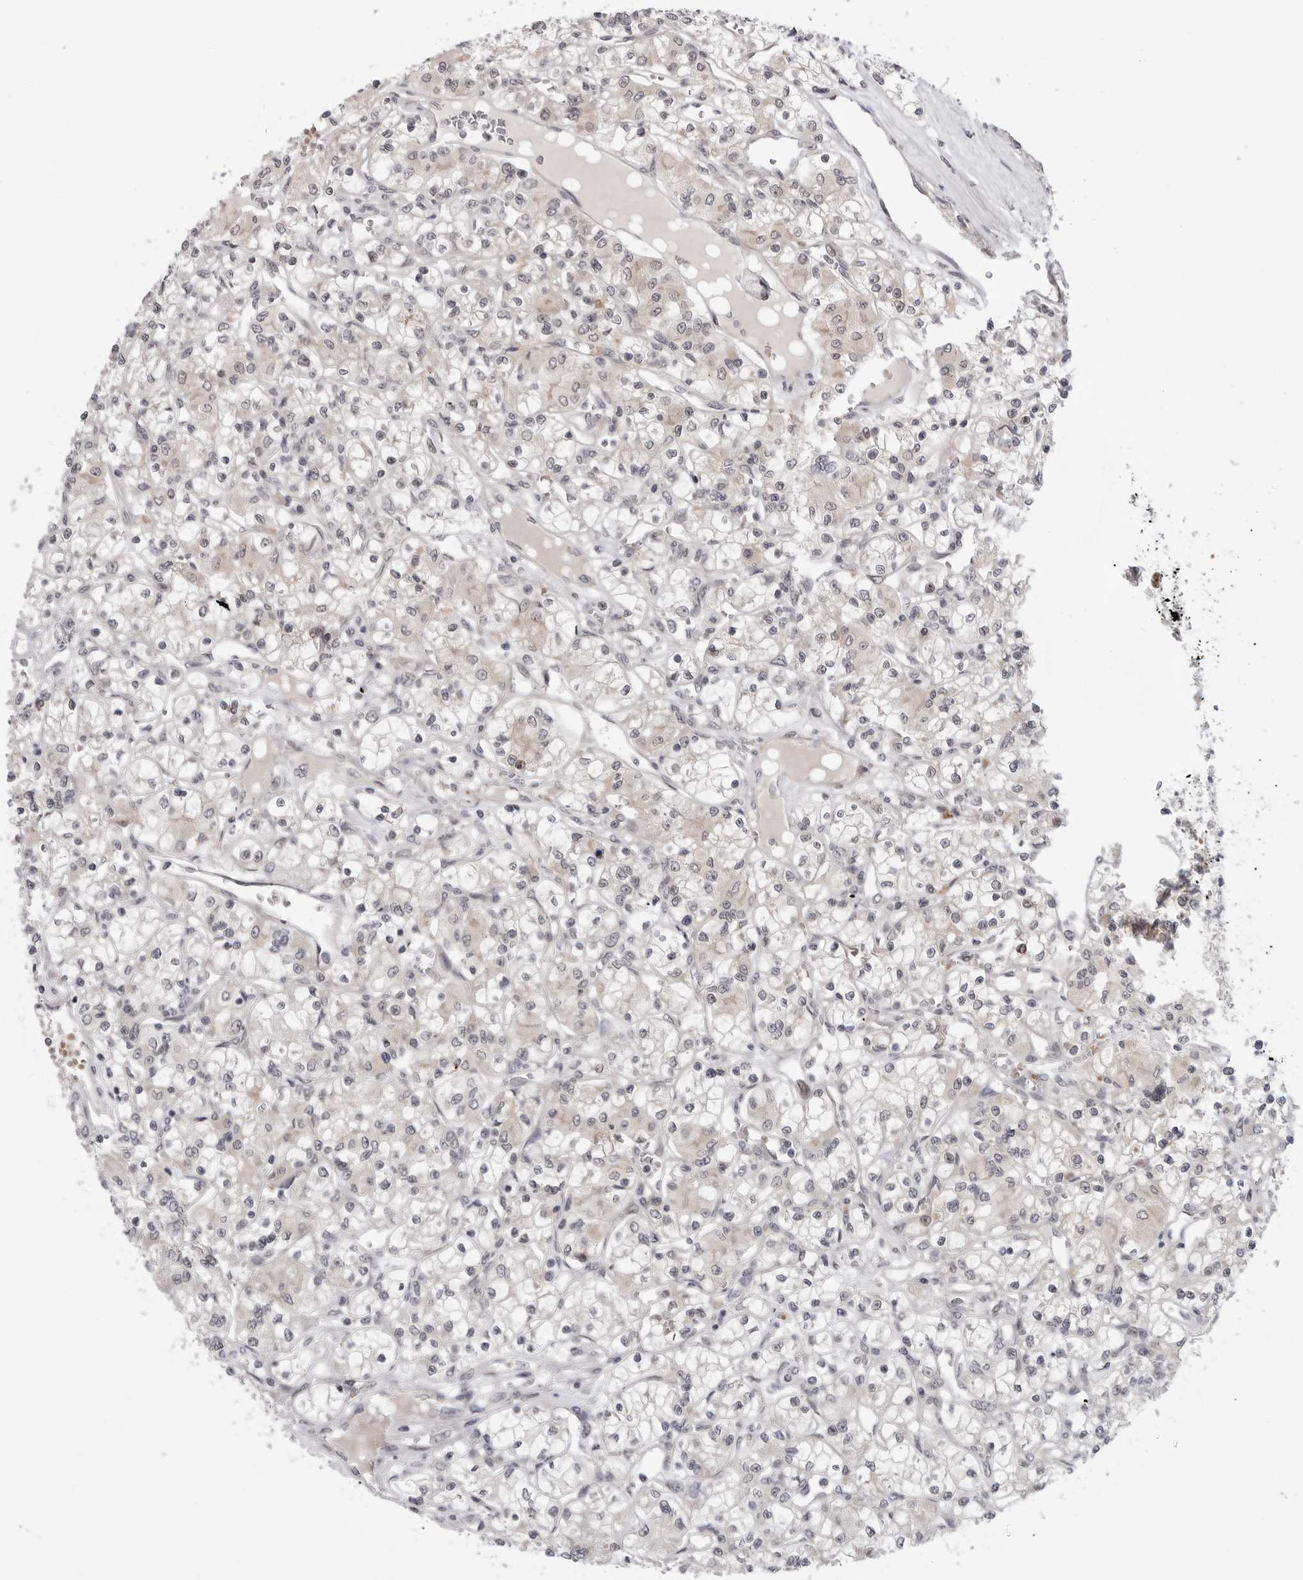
{"staining": {"intensity": "weak", "quantity": ">75%", "location": "nuclear"}, "tissue": "renal cancer", "cell_type": "Tumor cells", "image_type": "cancer", "snomed": [{"axis": "morphology", "description": "Adenocarcinoma, NOS"}, {"axis": "topography", "description": "Kidney"}], "caption": "Immunohistochemistry (DAB (3,3'-diaminobenzidine)) staining of adenocarcinoma (renal) exhibits weak nuclear protein positivity in approximately >75% of tumor cells. The staining is performed using DAB brown chromogen to label protein expression. The nuclei are counter-stained blue using hematoxylin.", "gene": "ALPK2", "patient": {"sex": "female", "age": 59}}